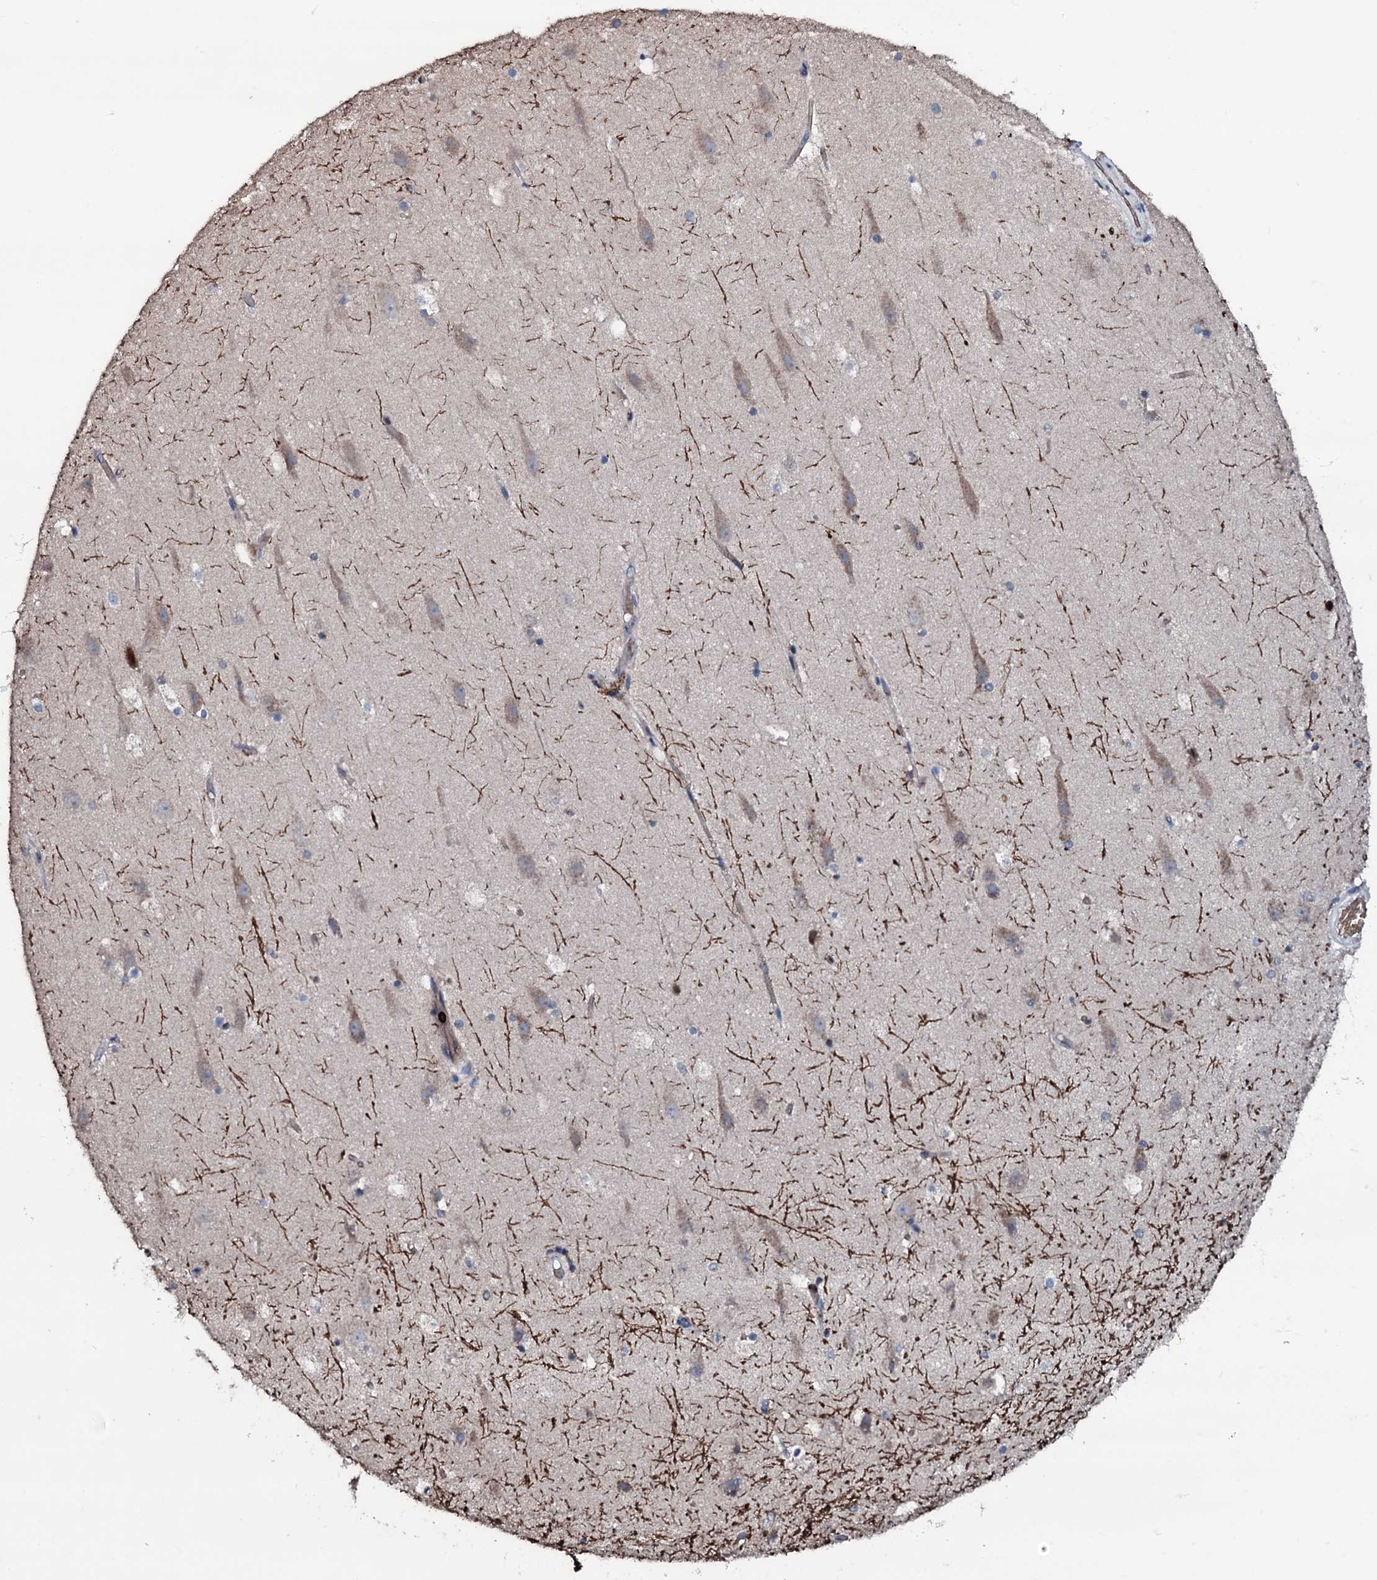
{"staining": {"intensity": "negative", "quantity": "none", "location": "none"}, "tissue": "hippocampus", "cell_type": "Glial cells", "image_type": "normal", "snomed": [{"axis": "morphology", "description": "Normal tissue, NOS"}, {"axis": "topography", "description": "Hippocampus"}], "caption": "There is no significant positivity in glial cells of hippocampus. (DAB (3,3'-diaminobenzidine) immunohistochemistry (IHC), high magnification).", "gene": "OGFOD2", "patient": {"sex": "female", "age": 52}}